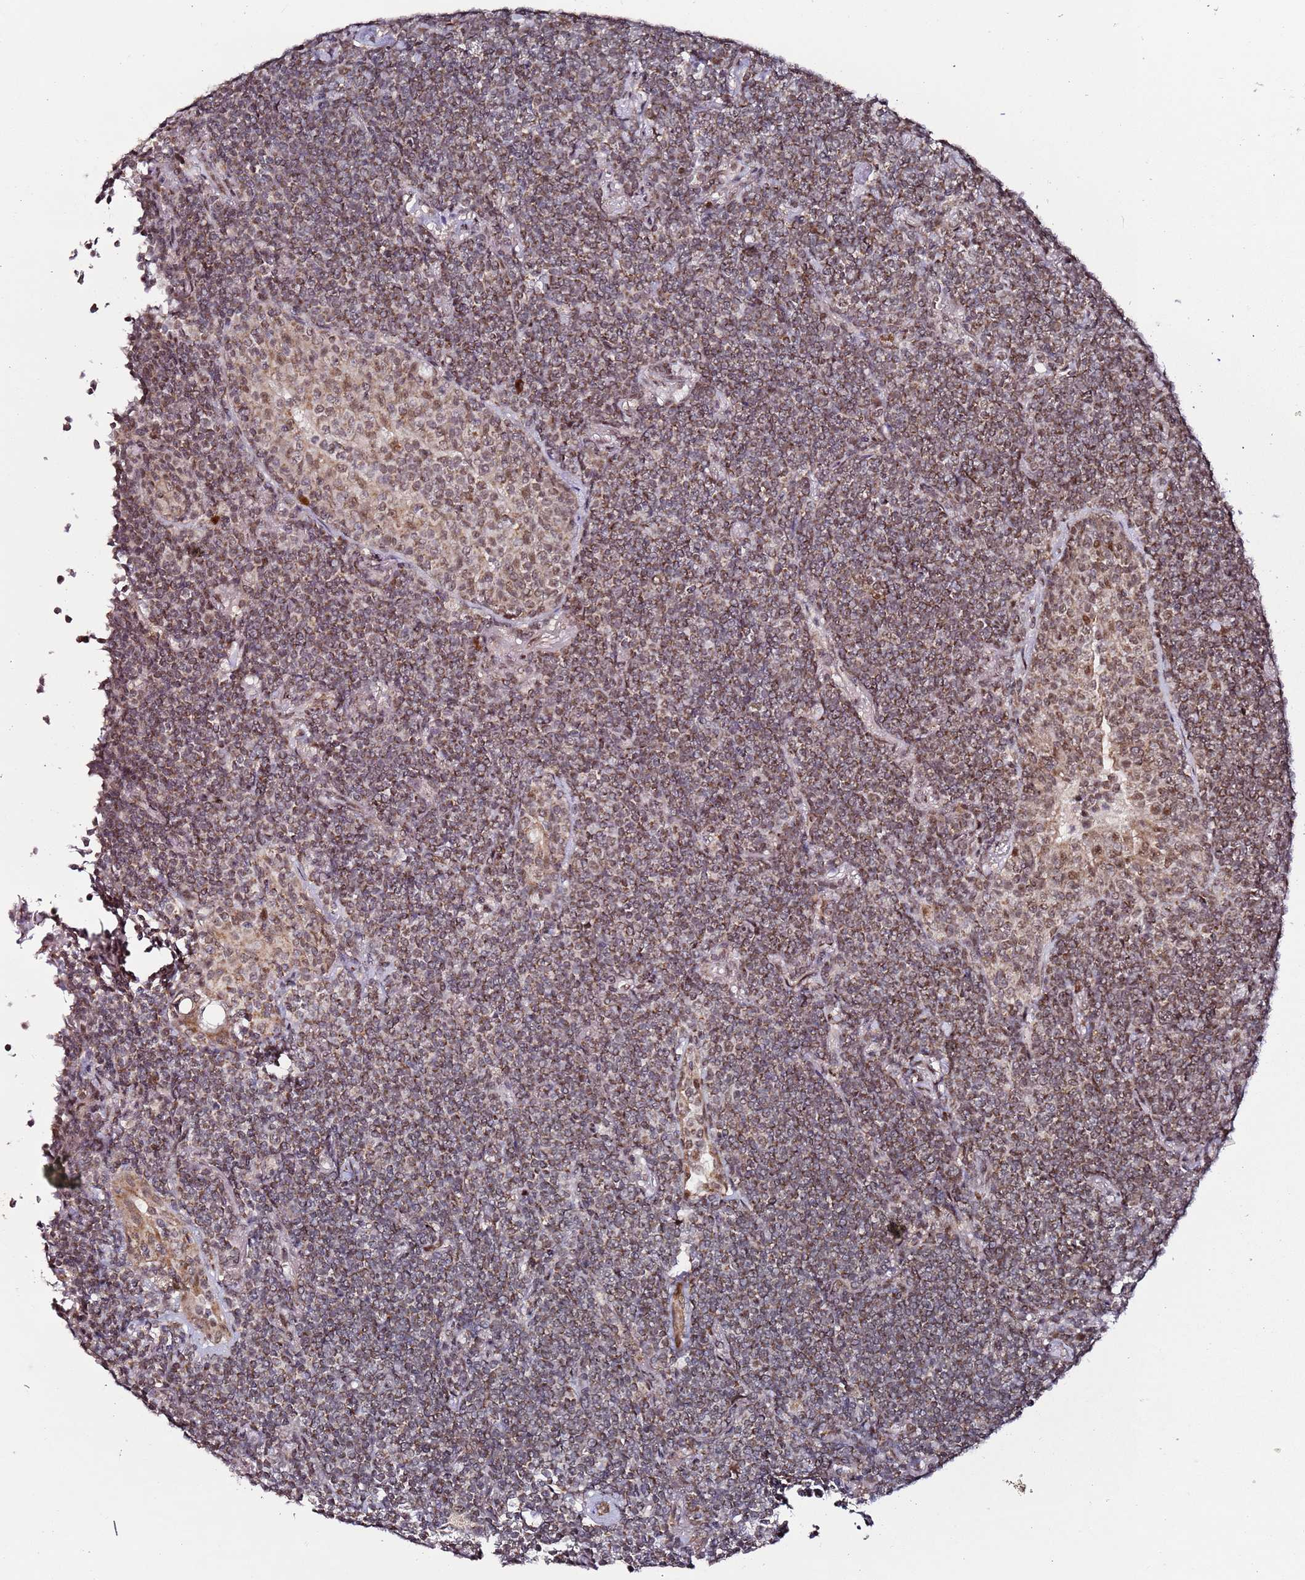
{"staining": {"intensity": "moderate", "quantity": ">75%", "location": "nuclear"}, "tissue": "lymphoma", "cell_type": "Tumor cells", "image_type": "cancer", "snomed": [{"axis": "morphology", "description": "Malignant lymphoma, non-Hodgkin's type, Low grade"}, {"axis": "topography", "description": "Lung"}], "caption": "Immunohistochemistry micrograph of neoplastic tissue: human lymphoma stained using immunohistochemistry (IHC) reveals medium levels of moderate protein expression localized specifically in the nuclear of tumor cells, appearing as a nuclear brown color.", "gene": "TP53AIP1", "patient": {"sex": "female", "age": 71}}